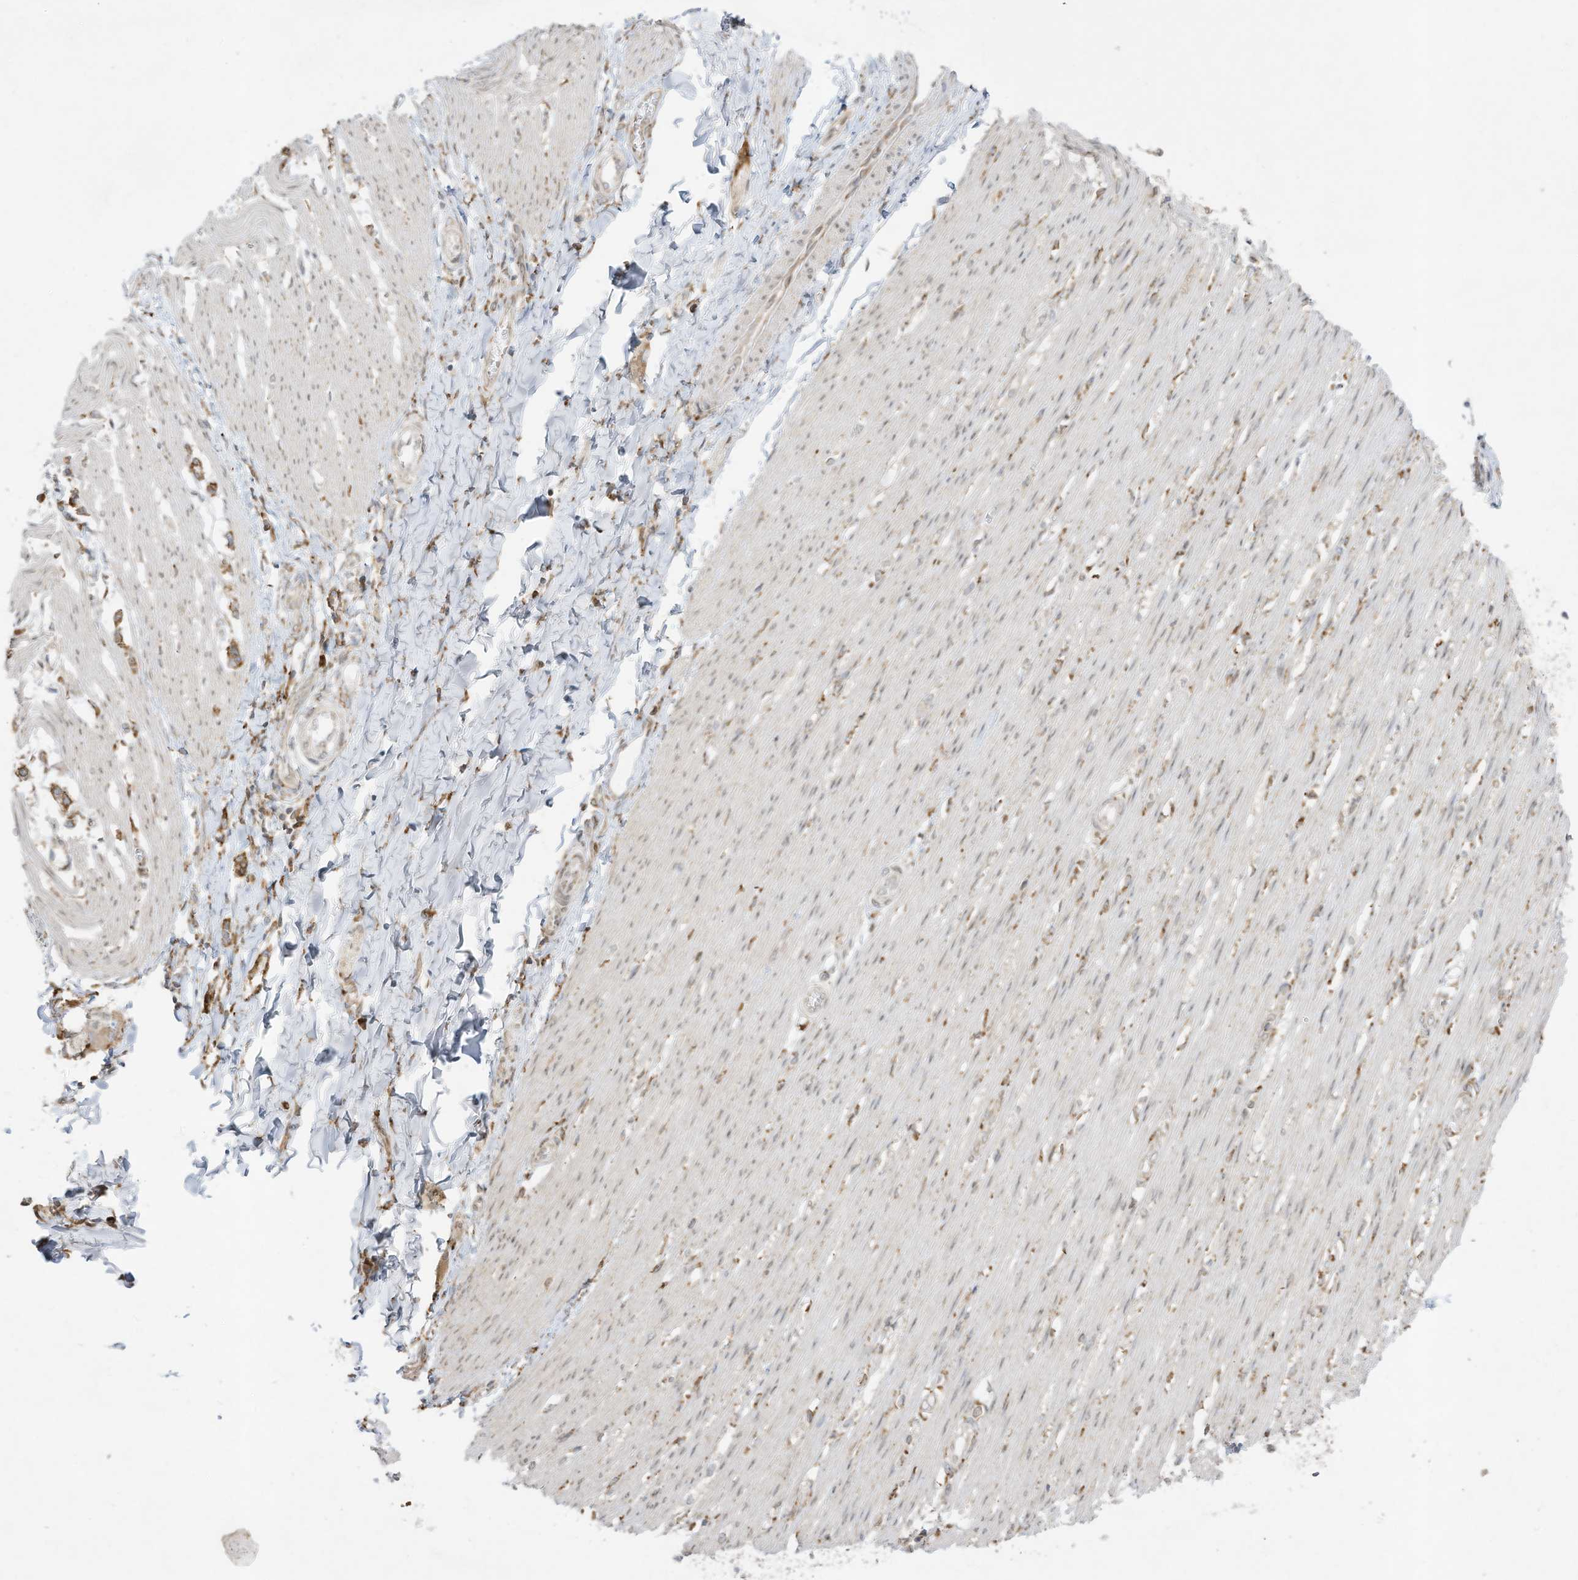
{"staining": {"intensity": "negative", "quantity": "none", "location": "none"}, "tissue": "smooth muscle", "cell_type": "Smooth muscle cells", "image_type": "normal", "snomed": [{"axis": "morphology", "description": "Normal tissue, NOS"}, {"axis": "morphology", "description": "Adenocarcinoma, NOS"}, {"axis": "topography", "description": "Colon"}, {"axis": "topography", "description": "Peripheral nerve tissue"}], "caption": "Immunohistochemistry of benign human smooth muscle displays no positivity in smooth muscle cells.", "gene": "PTK6", "patient": {"sex": "male", "age": 14}}